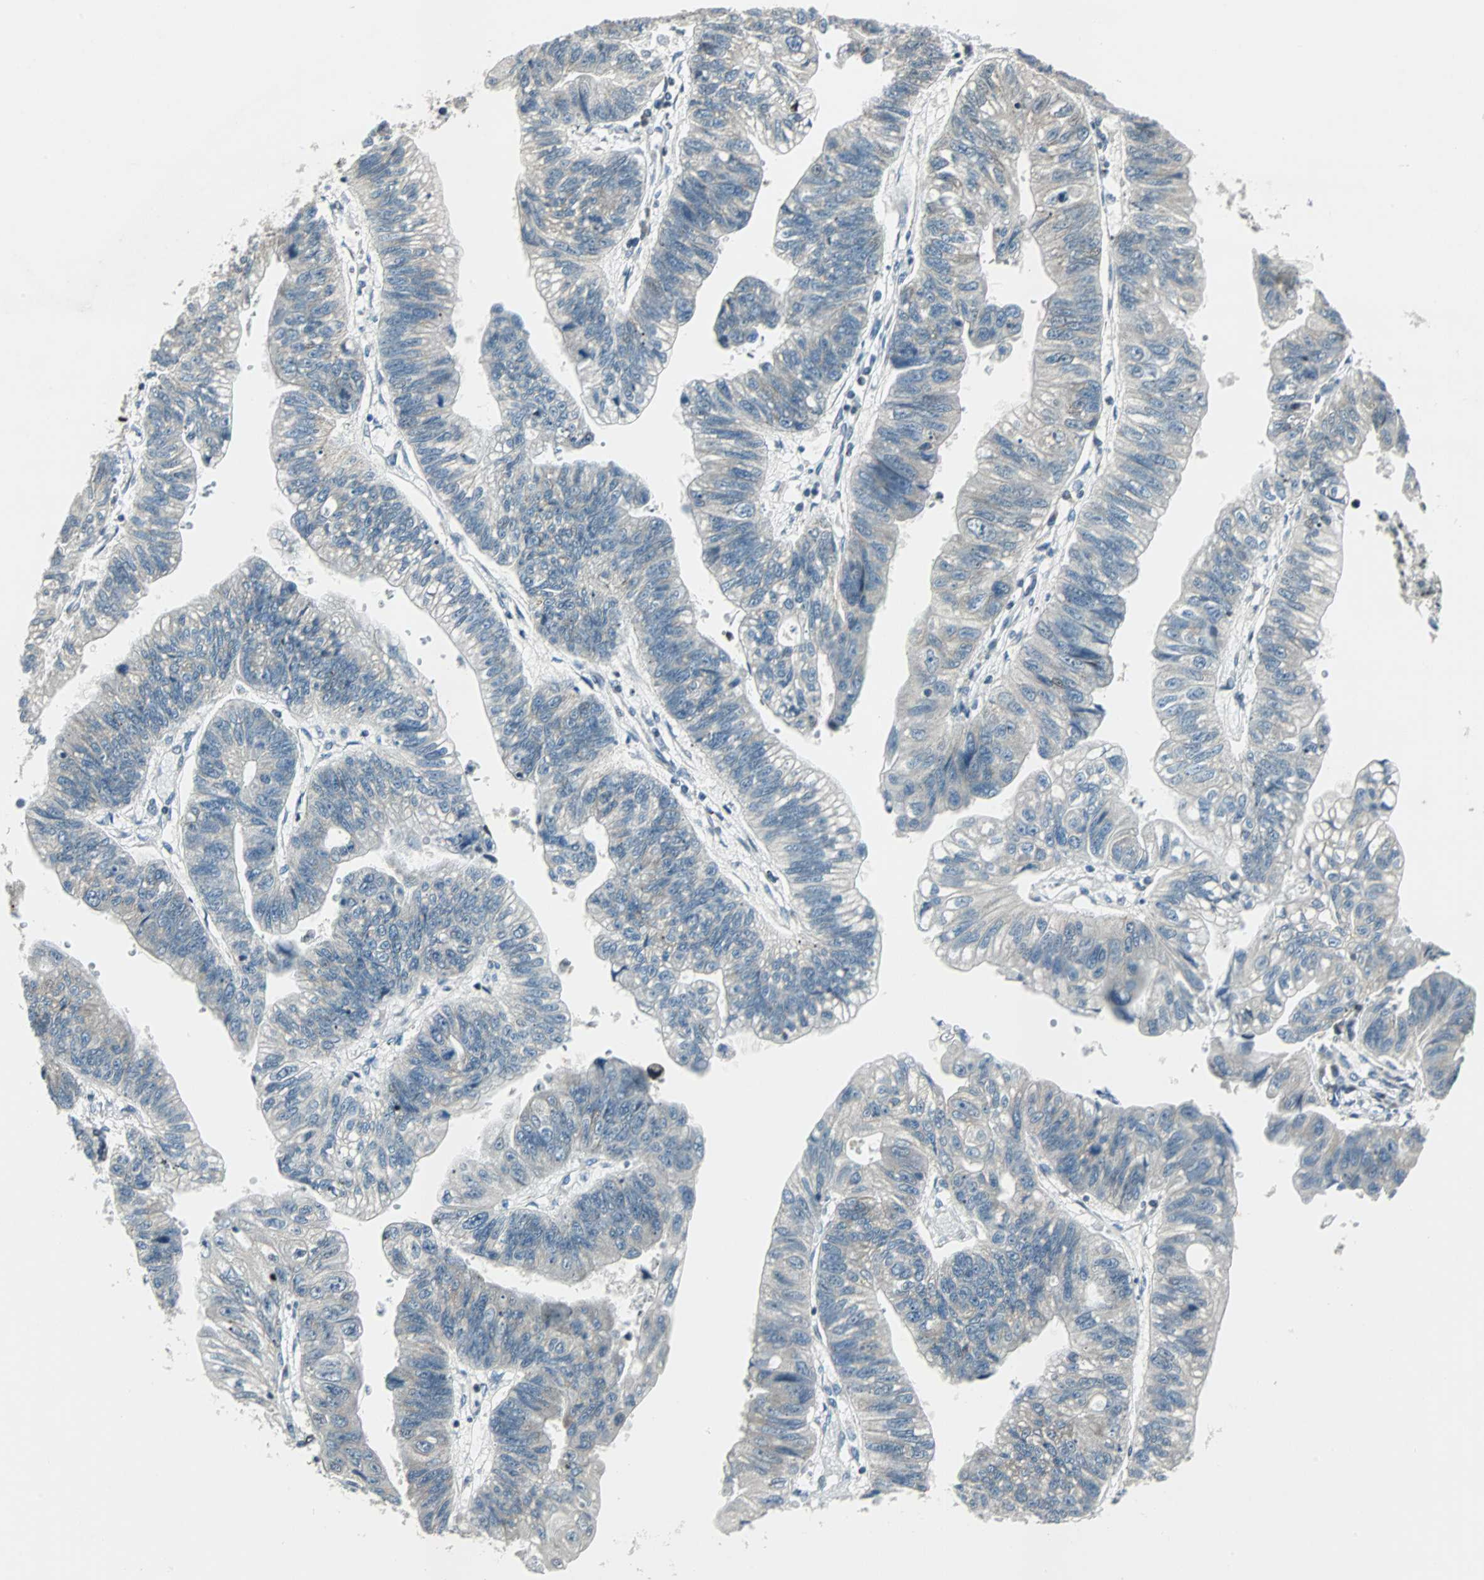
{"staining": {"intensity": "negative", "quantity": "none", "location": "none"}, "tissue": "stomach cancer", "cell_type": "Tumor cells", "image_type": "cancer", "snomed": [{"axis": "morphology", "description": "Adenocarcinoma, NOS"}, {"axis": "topography", "description": "Stomach"}], "caption": "This is an immunohistochemistry (IHC) image of human adenocarcinoma (stomach). There is no staining in tumor cells.", "gene": "AJUBA", "patient": {"sex": "male", "age": 59}}